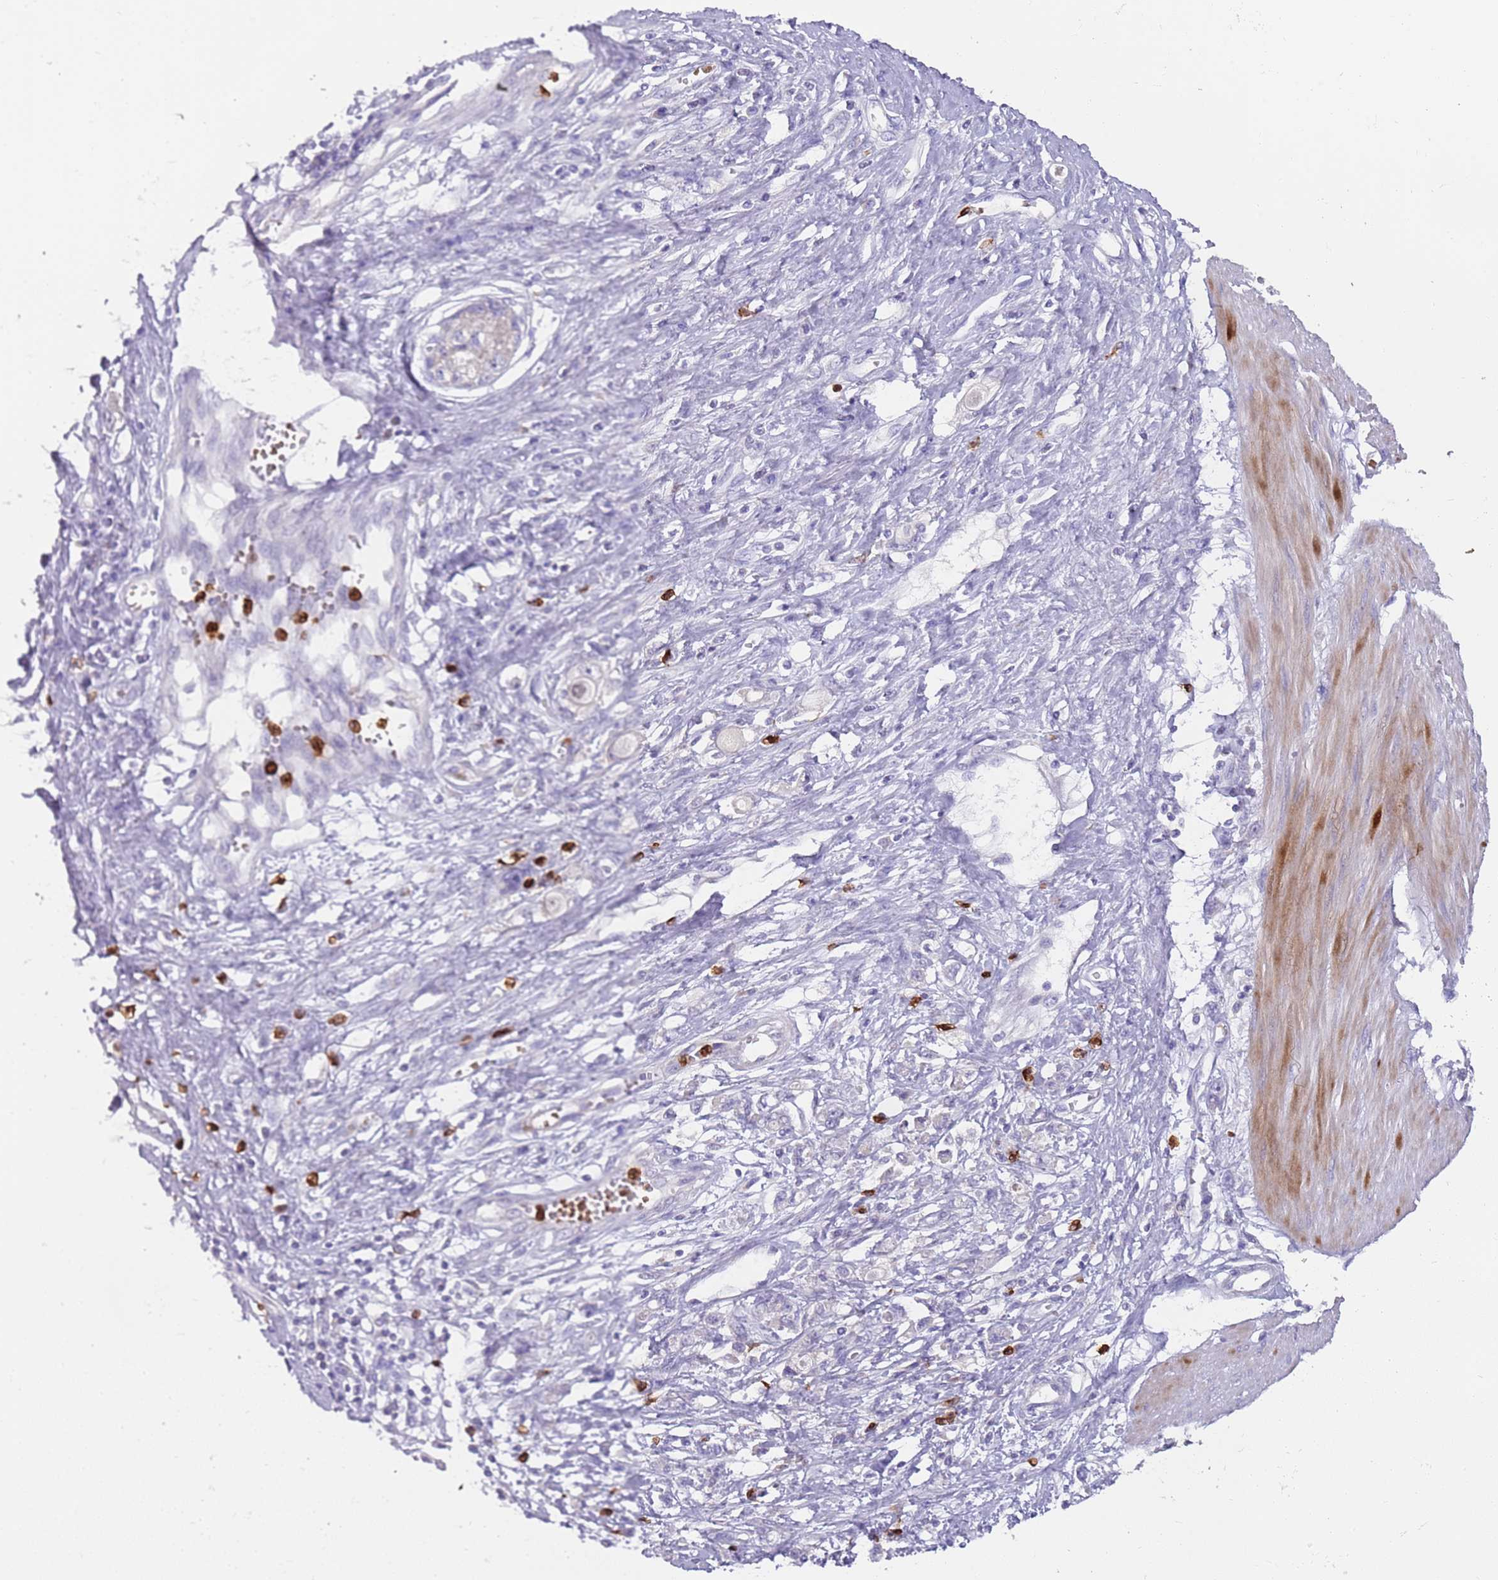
{"staining": {"intensity": "negative", "quantity": "none", "location": "none"}, "tissue": "stomach cancer", "cell_type": "Tumor cells", "image_type": "cancer", "snomed": [{"axis": "morphology", "description": "Adenocarcinoma, NOS"}, {"axis": "topography", "description": "Stomach"}], "caption": "Immunohistochemistry (IHC) of human stomach cancer (adenocarcinoma) exhibits no positivity in tumor cells. (DAB (3,3'-diaminobenzidine) IHC, high magnification).", "gene": "TMEM251", "patient": {"sex": "female", "age": 76}}